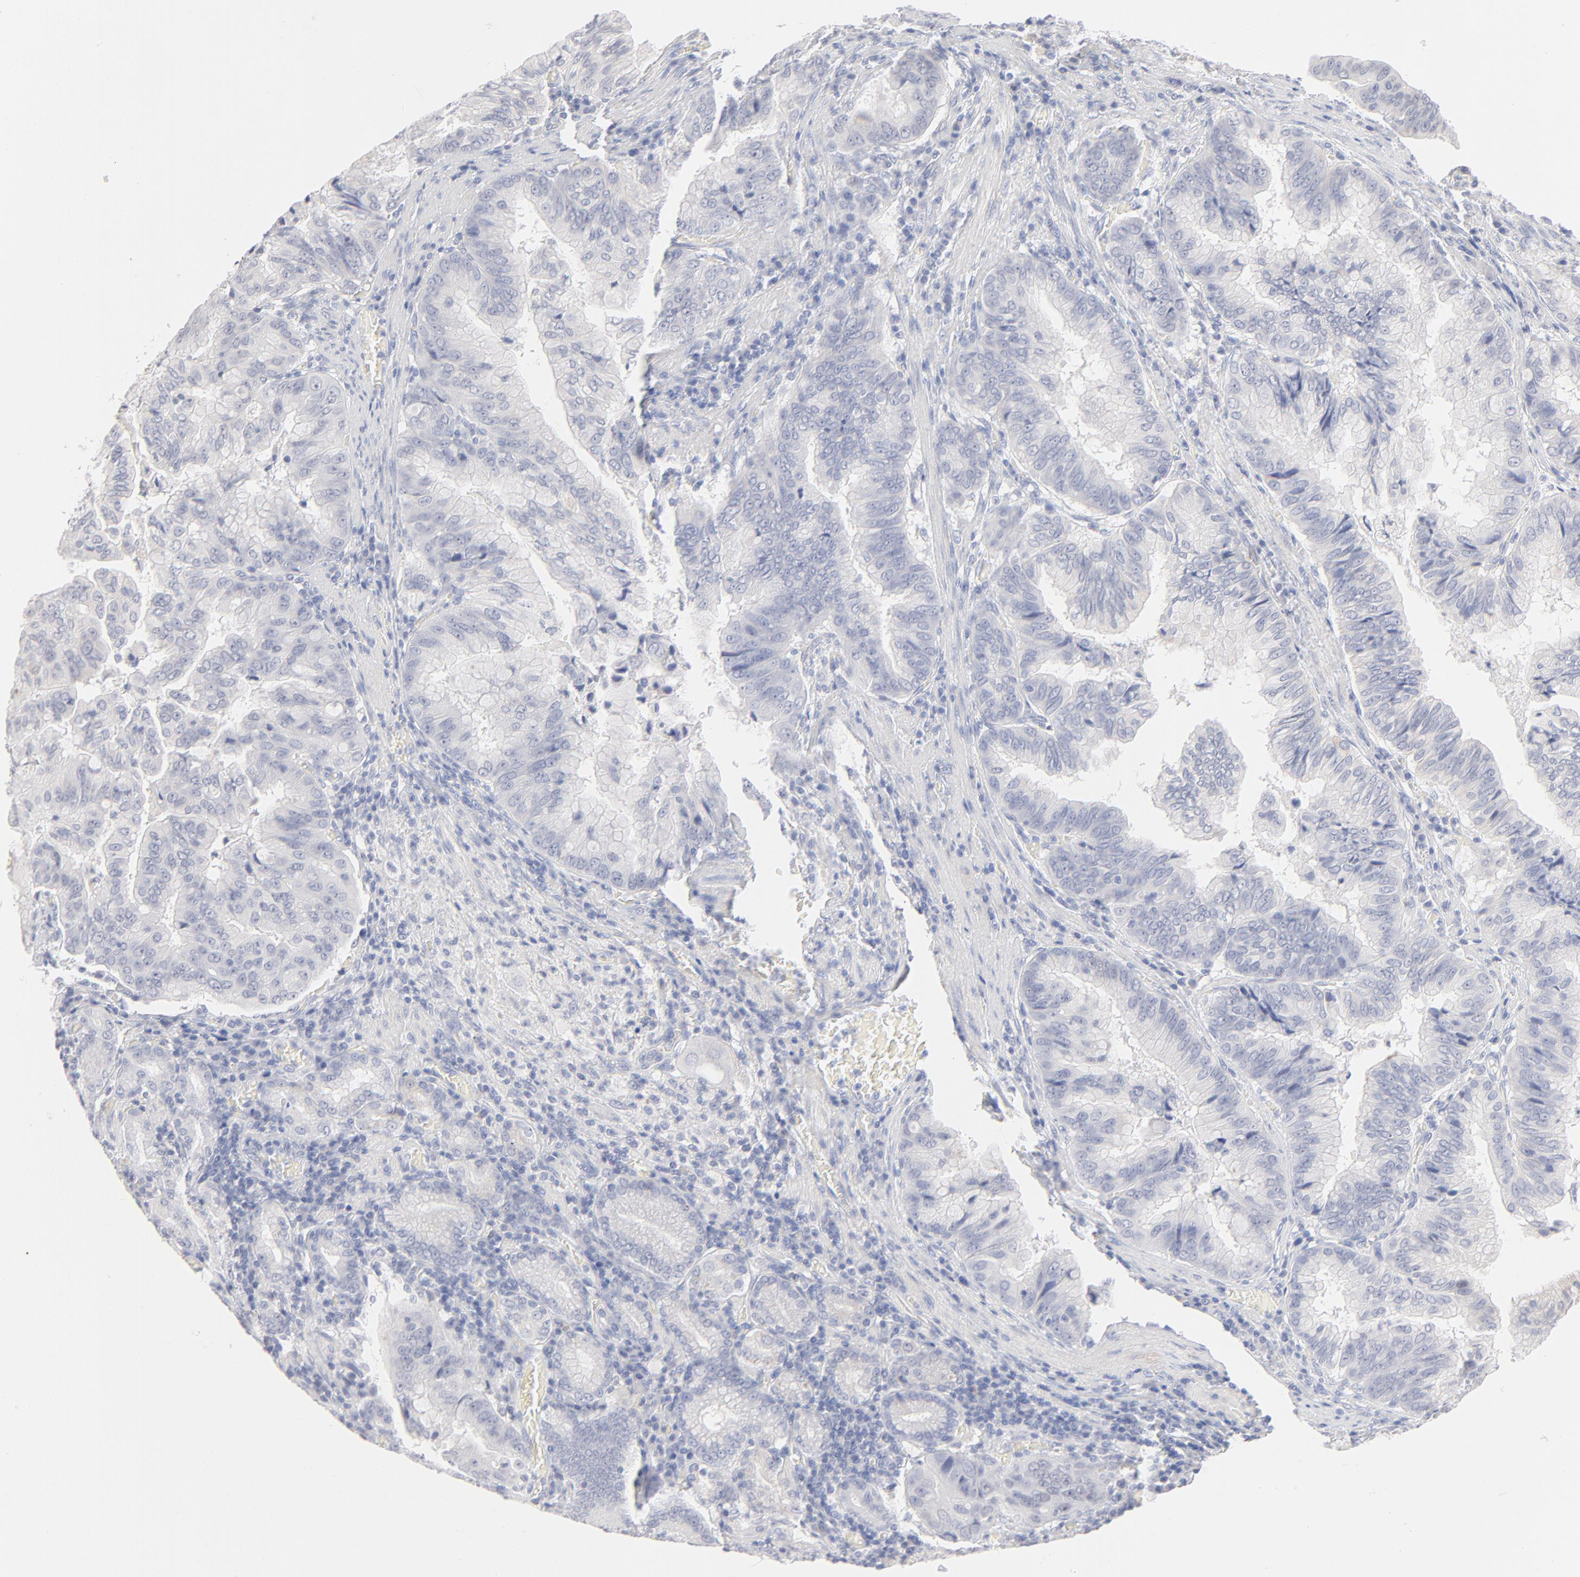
{"staining": {"intensity": "negative", "quantity": "none", "location": "none"}, "tissue": "stomach cancer", "cell_type": "Tumor cells", "image_type": "cancer", "snomed": [{"axis": "morphology", "description": "Adenocarcinoma, NOS"}, {"axis": "topography", "description": "Stomach, upper"}], "caption": "Human stomach cancer stained for a protein using IHC reveals no positivity in tumor cells.", "gene": "ONECUT1", "patient": {"sex": "male", "age": 80}}